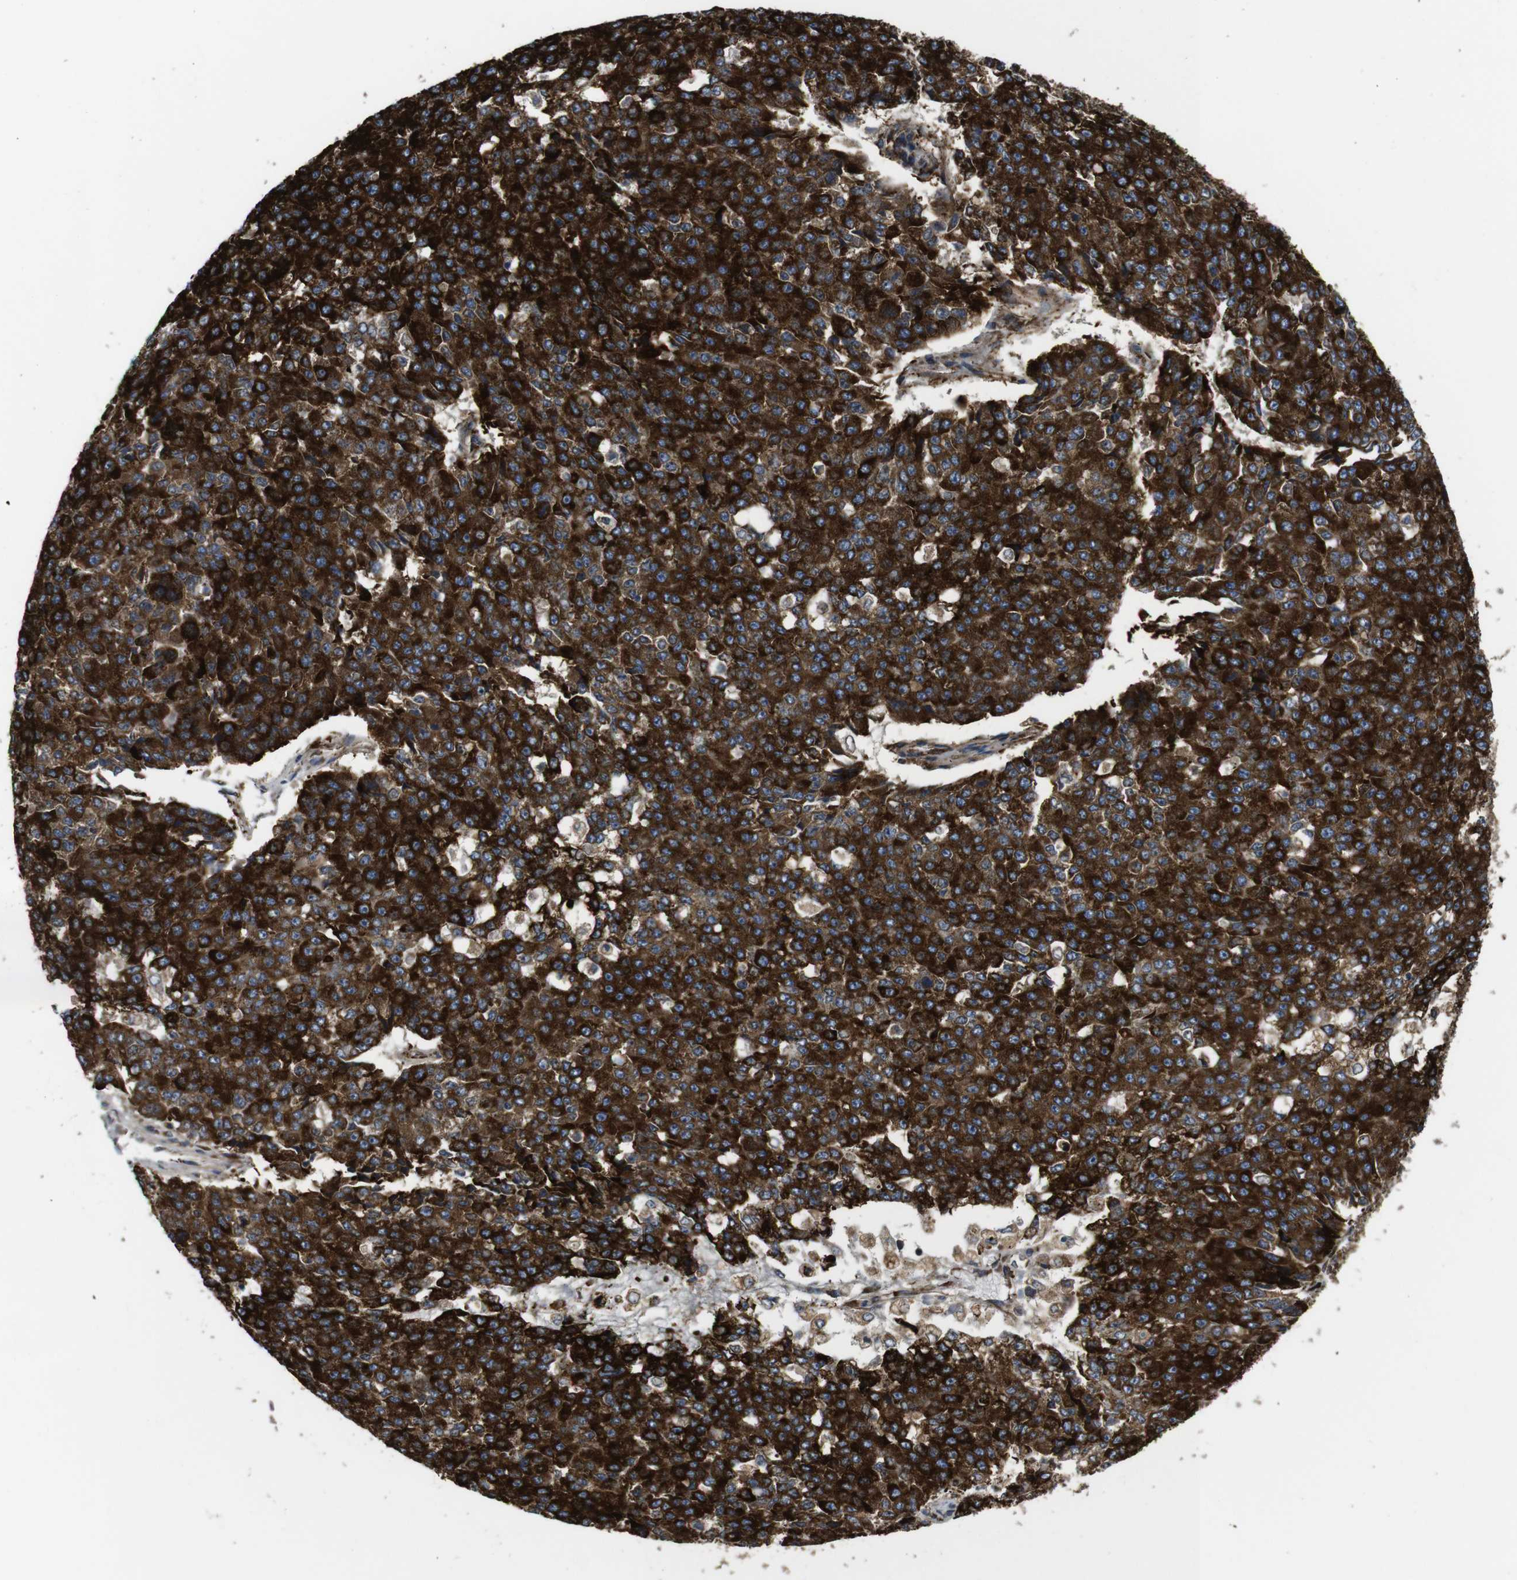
{"staining": {"intensity": "strong", "quantity": ">75%", "location": "cytoplasmic/membranous"}, "tissue": "pancreatic cancer", "cell_type": "Tumor cells", "image_type": "cancer", "snomed": [{"axis": "morphology", "description": "Adenocarcinoma, NOS"}, {"axis": "topography", "description": "Pancreas"}], "caption": "Brown immunohistochemical staining in human pancreatic cancer exhibits strong cytoplasmic/membranous expression in approximately >75% of tumor cells.", "gene": "UBE2G2", "patient": {"sex": "male", "age": 50}}